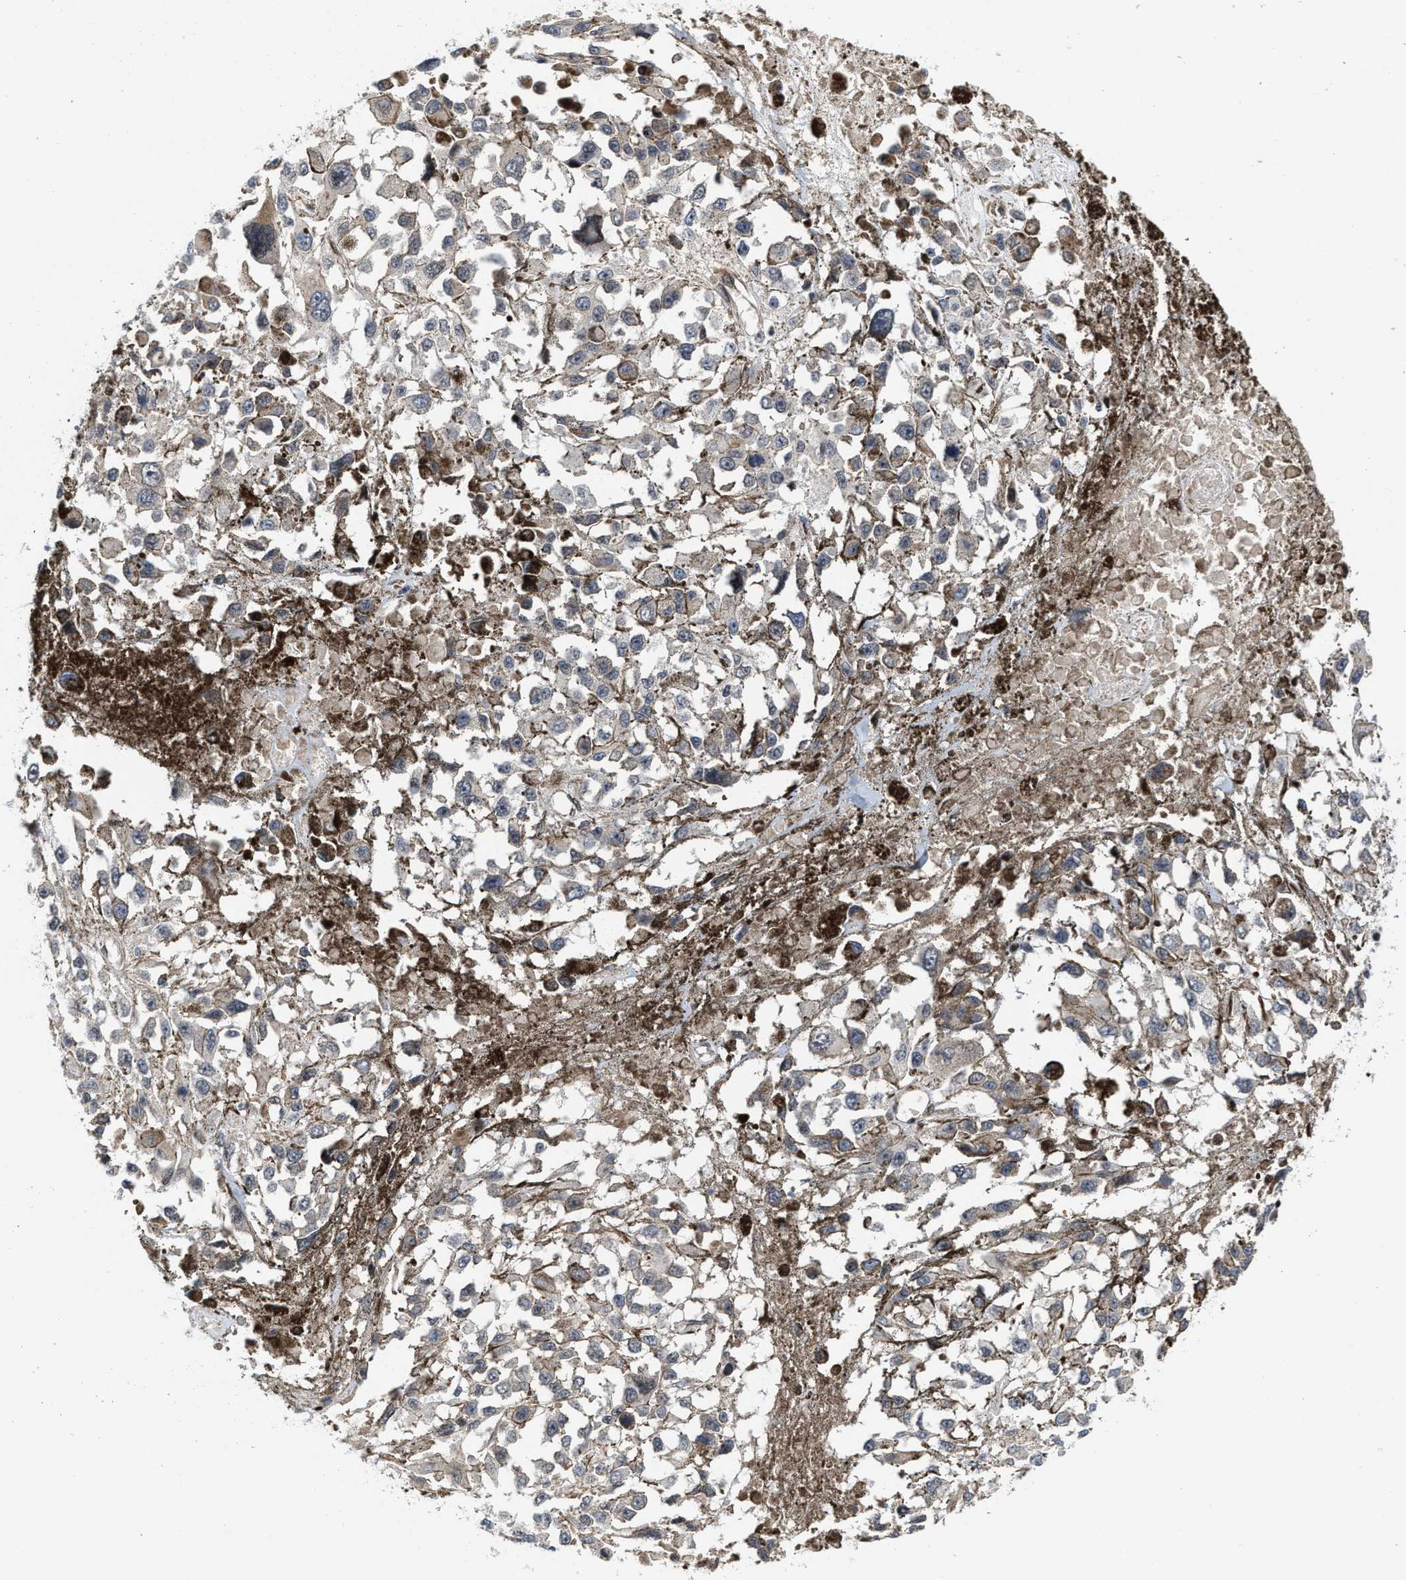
{"staining": {"intensity": "negative", "quantity": "none", "location": "none"}, "tissue": "melanoma", "cell_type": "Tumor cells", "image_type": "cancer", "snomed": [{"axis": "morphology", "description": "Malignant melanoma, Metastatic site"}, {"axis": "topography", "description": "Lymph node"}], "caption": "A high-resolution micrograph shows immunohistochemistry (IHC) staining of melanoma, which reveals no significant positivity in tumor cells. (Brightfield microscopy of DAB immunohistochemistry (IHC) at high magnification).", "gene": "TGFB1I1", "patient": {"sex": "male", "age": 59}}